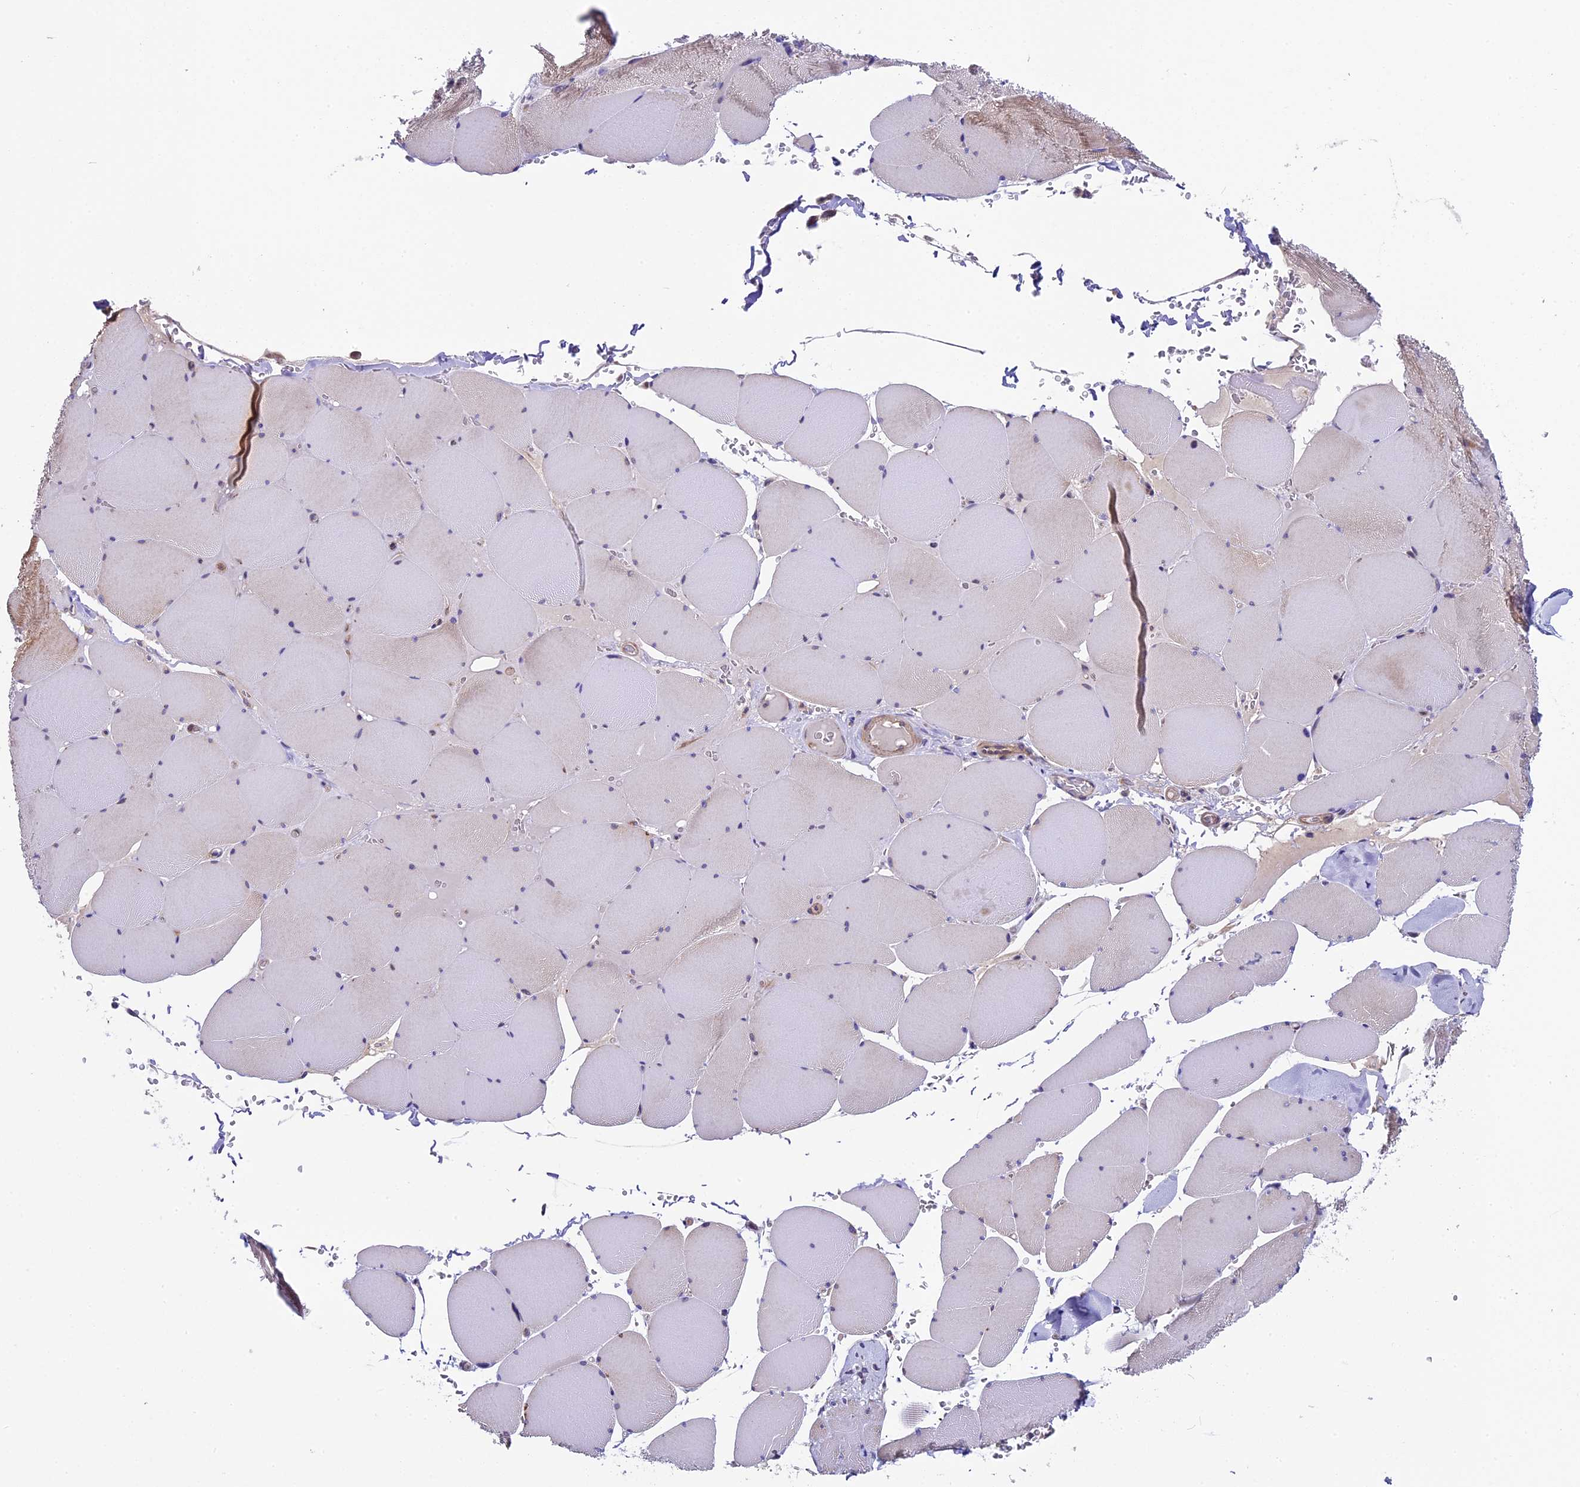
{"staining": {"intensity": "negative", "quantity": "none", "location": "none"}, "tissue": "skeletal muscle", "cell_type": "Myocytes", "image_type": "normal", "snomed": [{"axis": "morphology", "description": "Normal tissue, NOS"}, {"axis": "topography", "description": "Skeletal muscle"}, {"axis": "topography", "description": "Head-Neck"}], "caption": "Immunohistochemistry micrograph of unremarkable human skeletal muscle stained for a protein (brown), which demonstrates no expression in myocytes.", "gene": "PIGU", "patient": {"sex": "male", "age": 66}}